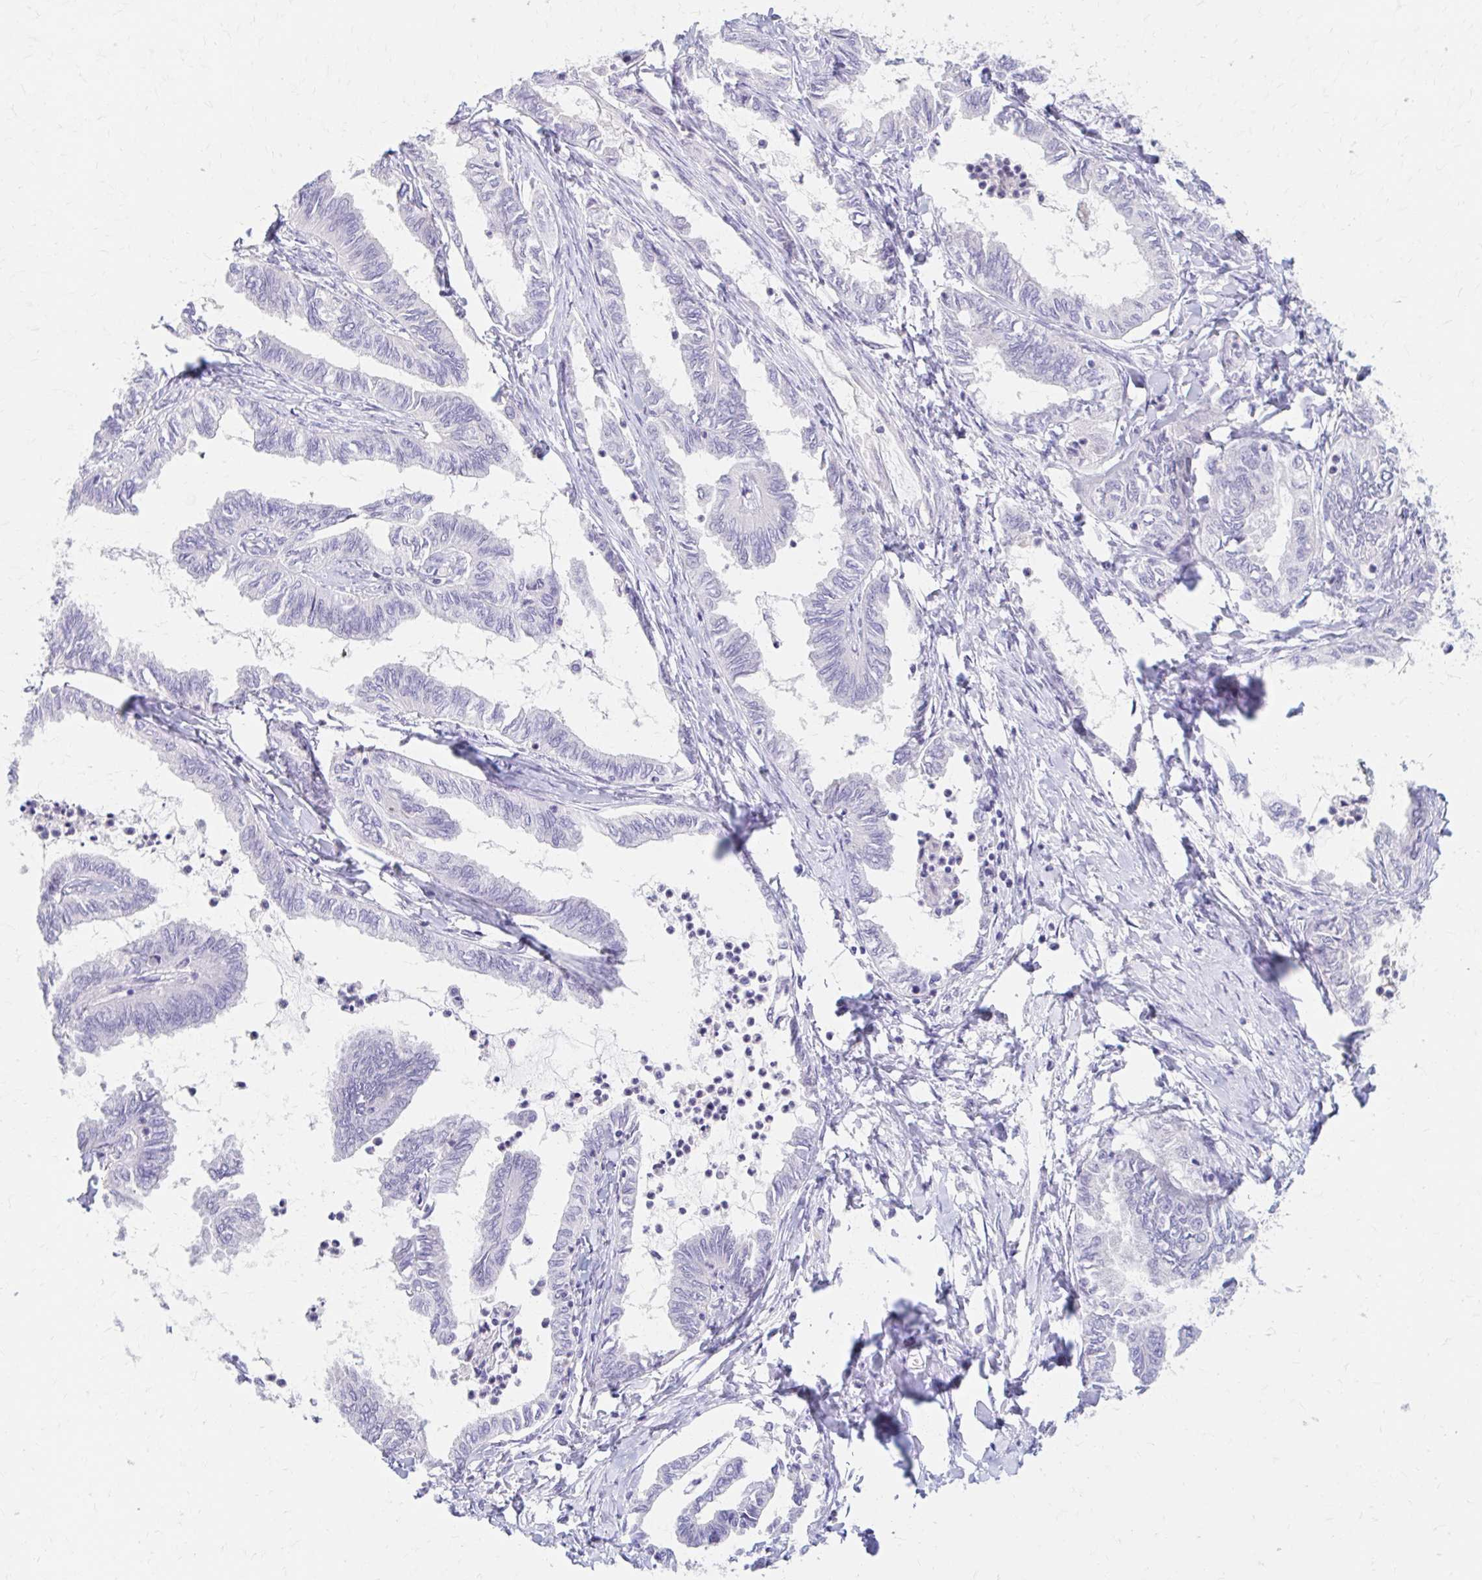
{"staining": {"intensity": "negative", "quantity": "none", "location": "none"}, "tissue": "ovarian cancer", "cell_type": "Tumor cells", "image_type": "cancer", "snomed": [{"axis": "morphology", "description": "Carcinoma, endometroid"}, {"axis": "topography", "description": "Ovary"}], "caption": "IHC histopathology image of human ovarian cancer (endometroid carcinoma) stained for a protein (brown), which displays no expression in tumor cells. (DAB (3,3'-diaminobenzidine) IHC with hematoxylin counter stain).", "gene": "AZGP1", "patient": {"sex": "female", "age": 70}}